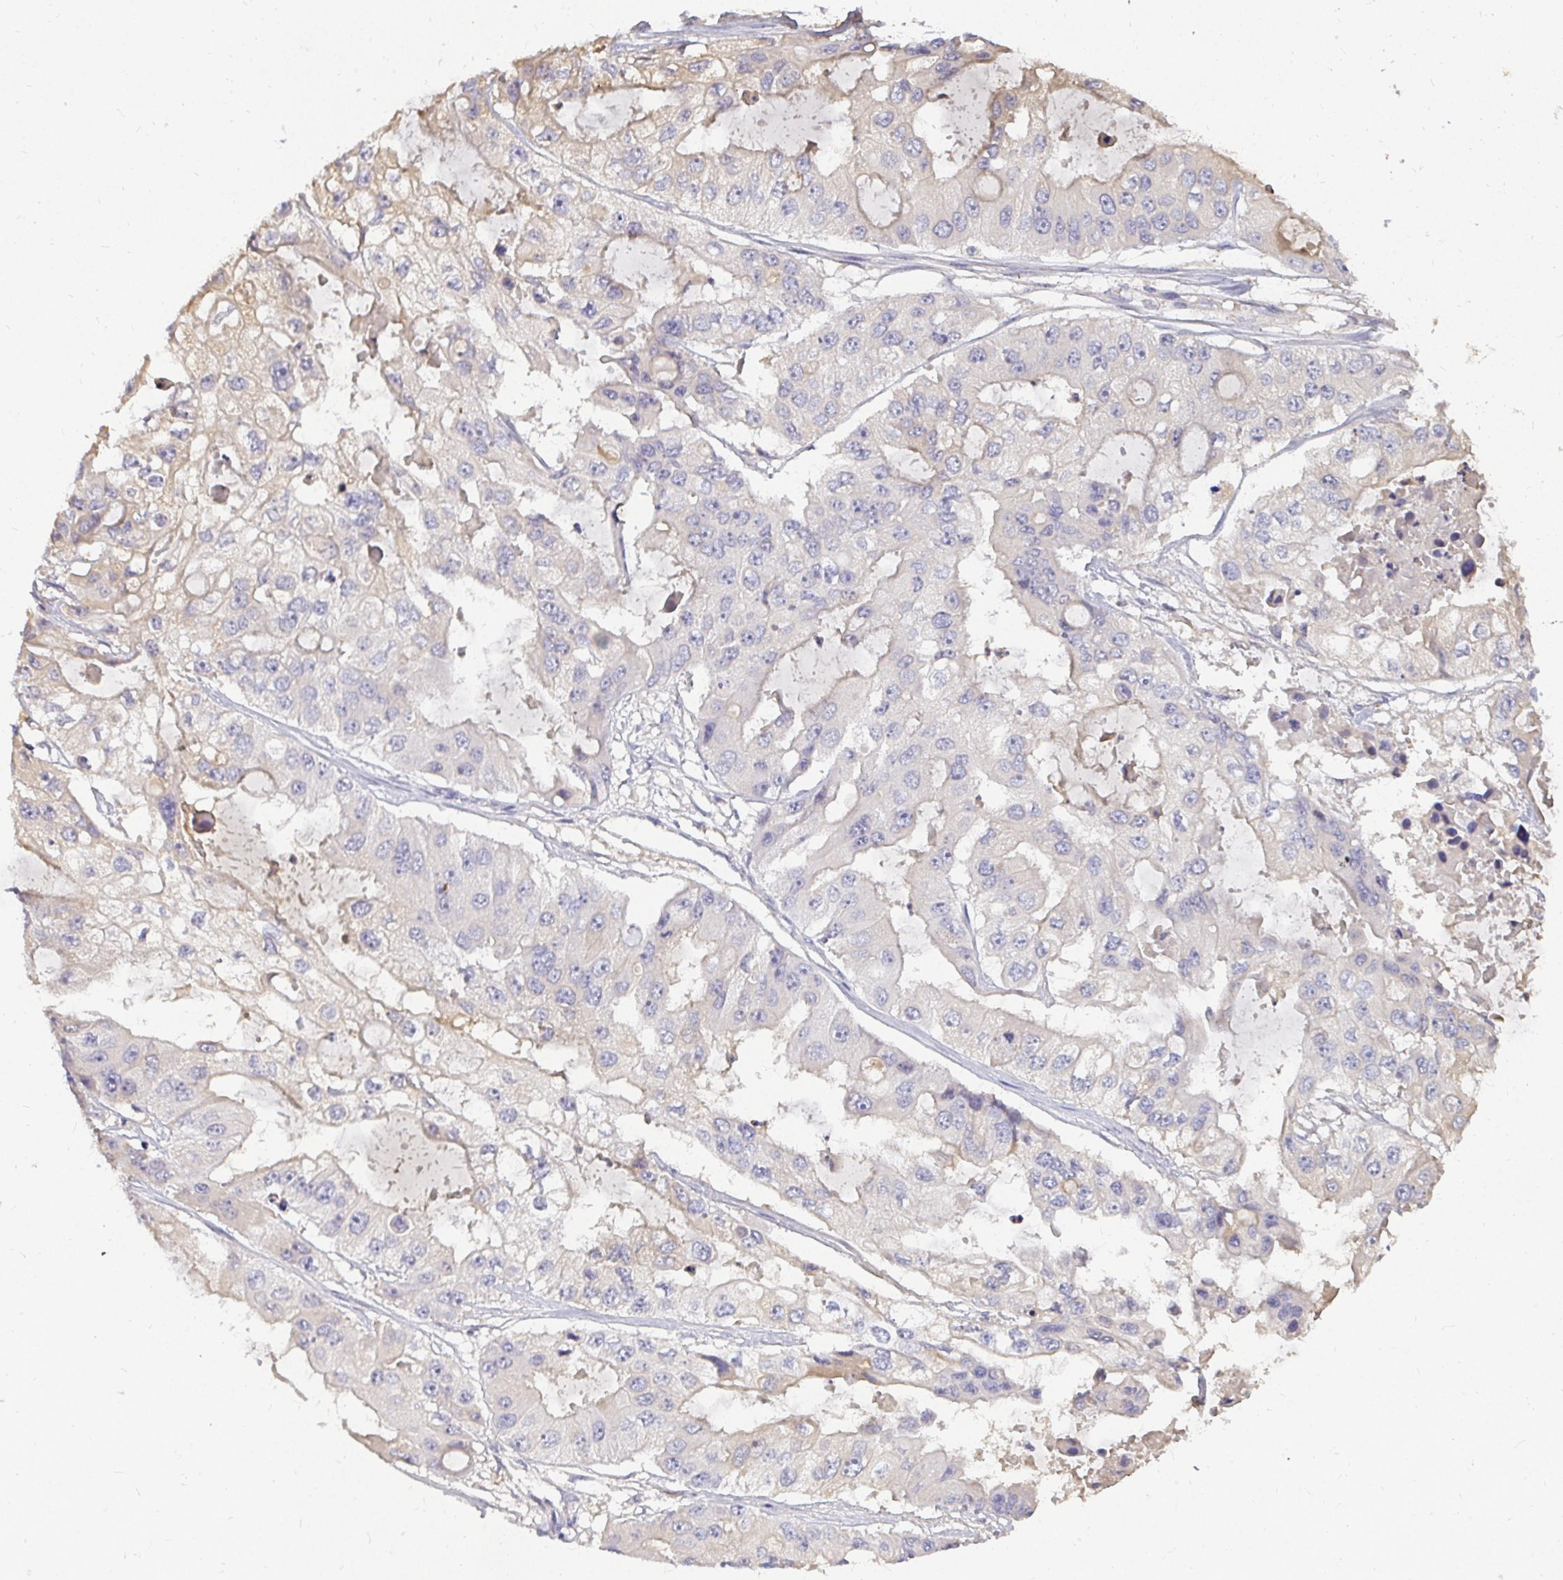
{"staining": {"intensity": "negative", "quantity": "none", "location": "none"}, "tissue": "ovarian cancer", "cell_type": "Tumor cells", "image_type": "cancer", "snomed": [{"axis": "morphology", "description": "Cystadenocarcinoma, serous, NOS"}, {"axis": "topography", "description": "Ovary"}], "caption": "Human ovarian cancer (serous cystadenocarcinoma) stained for a protein using immunohistochemistry demonstrates no staining in tumor cells.", "gene": "LOXL4", "patient": {"sex": "female", "age": 56}}